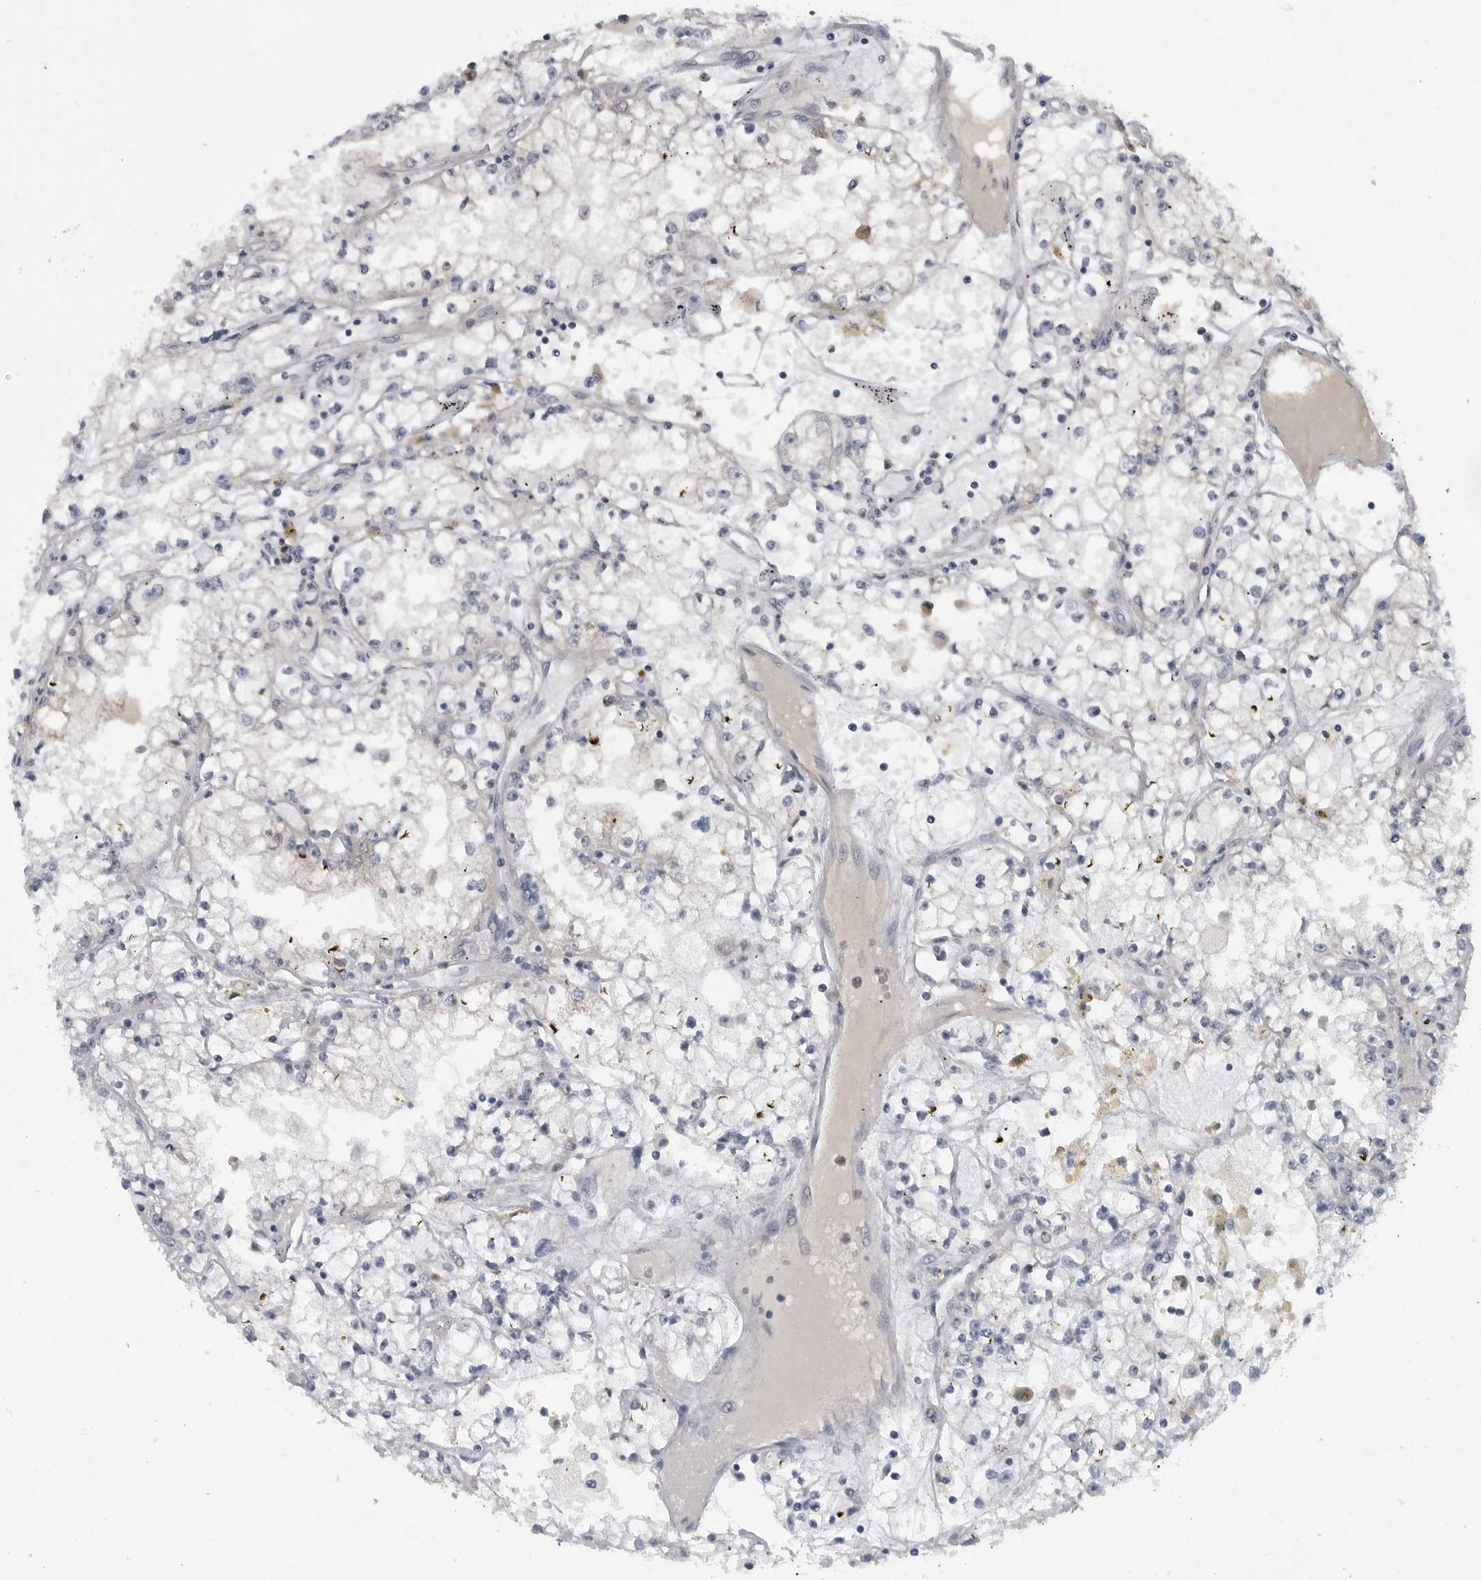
{"staining": {"intensity": "negative", "quantity": "none", "location": "none"}, "tissue": "renal cancer", "cell_type": "Tumor cells", "image_type": "cancer", "snomed": [{"axis": "morphology", "description": "Adenocarcinoma, NOS"}, {"axis": "topography", "description": "Kidney"}], "caption": "A photomicrograph of renal adenocarcinoma stained for a protein displays no brown staining in tumor cells.", "gene": "FAAP100", "patient": {"sex": "male", "age": 56}}